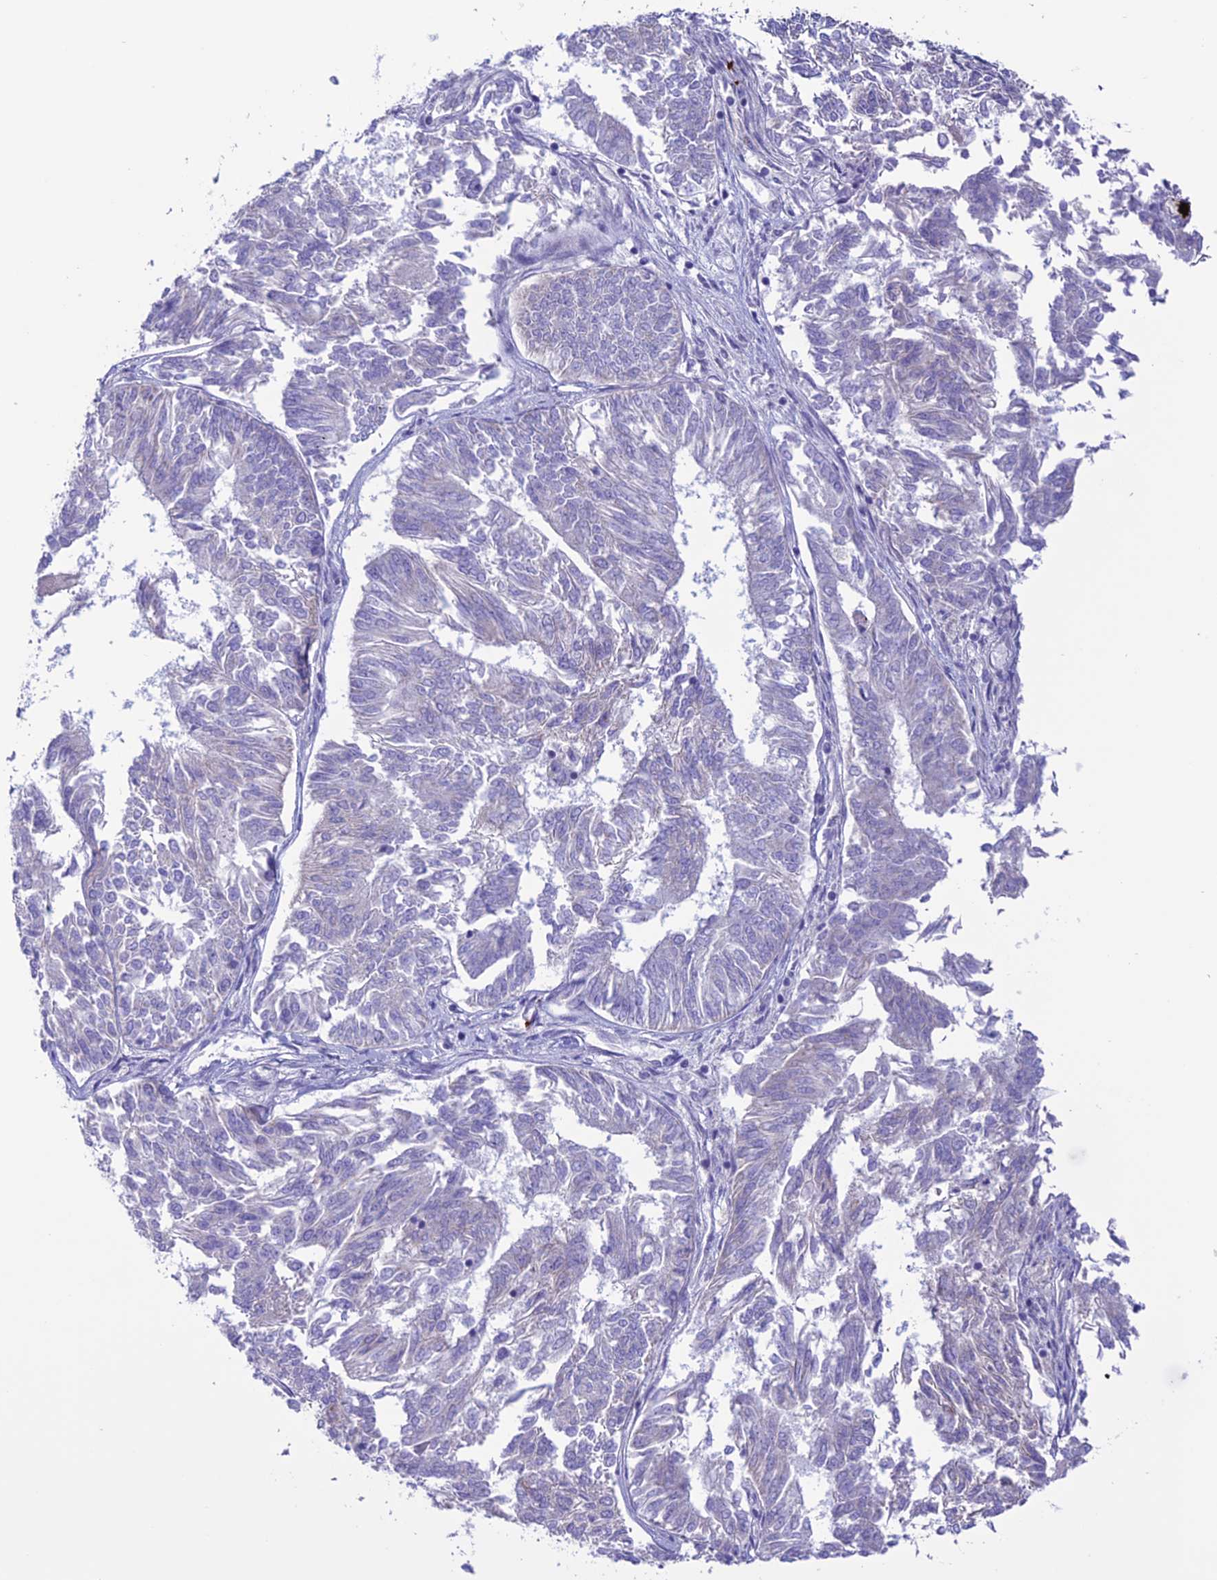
{"staining": {"intensity": "negative", "quantity": "none", "location": "none"}, "tissue": "endometrial cancer", "cell_type": "Tumor cells", "image_type": "cancer", "snomed": [{"axis": "morphology", "description": "Adenocarcinoma, NOS"}, {"axis": "topography", "description": "Endometrium"}], "caption": "Immunohistochemistry (IHC) of endometrial cancer (adenocarcinoma) shows no positivity in tumor cells.", "gene": "C21orf140", "patient": {"sex": "female", "age": 58}}